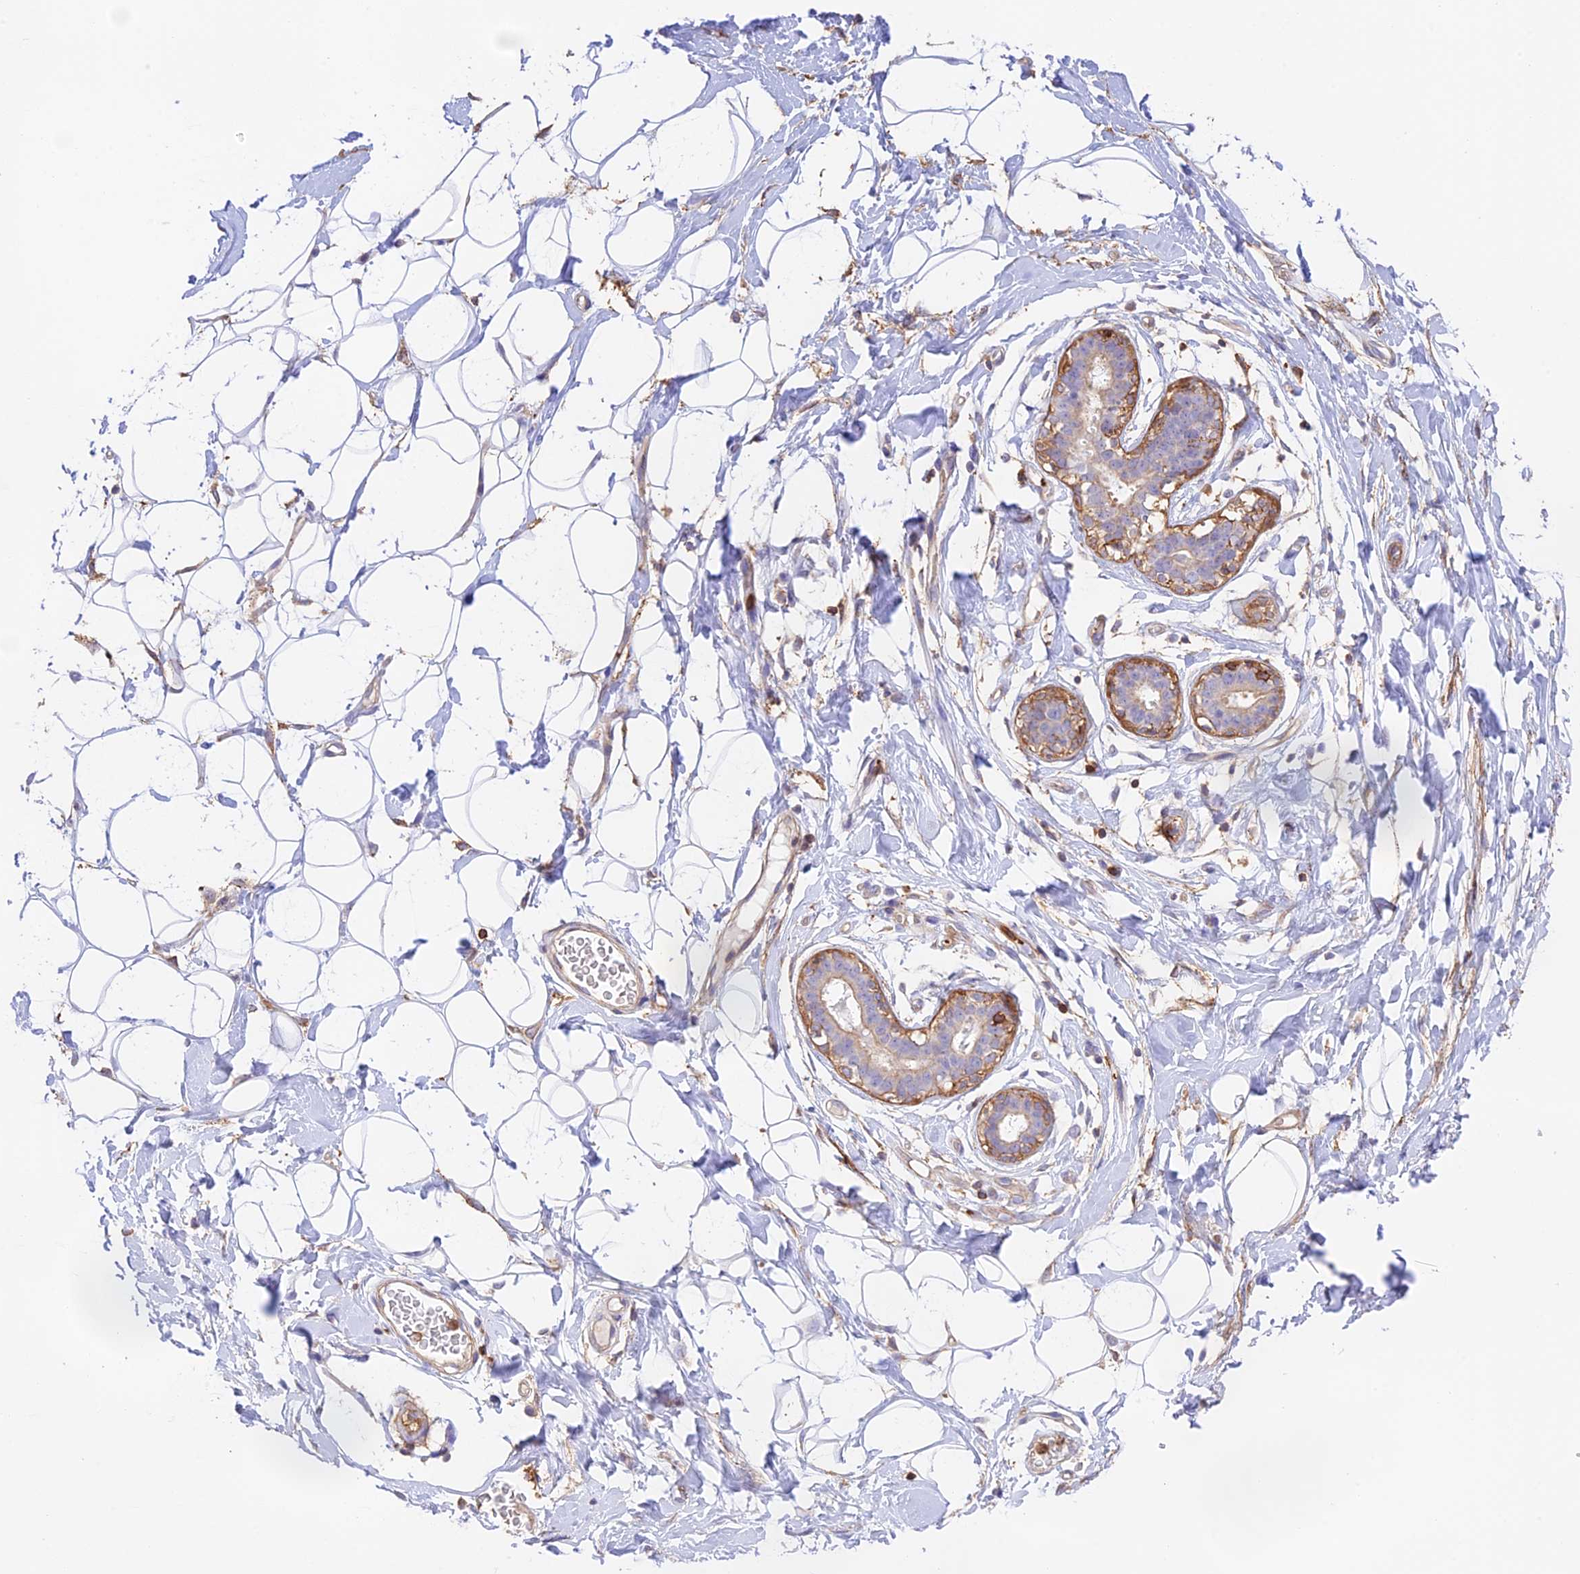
{"staining": {"intensity": "negative", "quantity": "none", "location": "none"}, "tissue": "adipose tissue", "cell_type": "Adipocytes", "image_type": "normal", "snomed": [{"axis": "morphology", "description": "Normal tissue, NOS"}, {"axis": "topography", "description": "Breast"}], "caption": "Adipose tissue stained for a protein using immunohistochemistry (IHC) exhibits no expression adipocytes.", "gene": "DENND1C", "patient": {"sex": "female", "age": 26}}